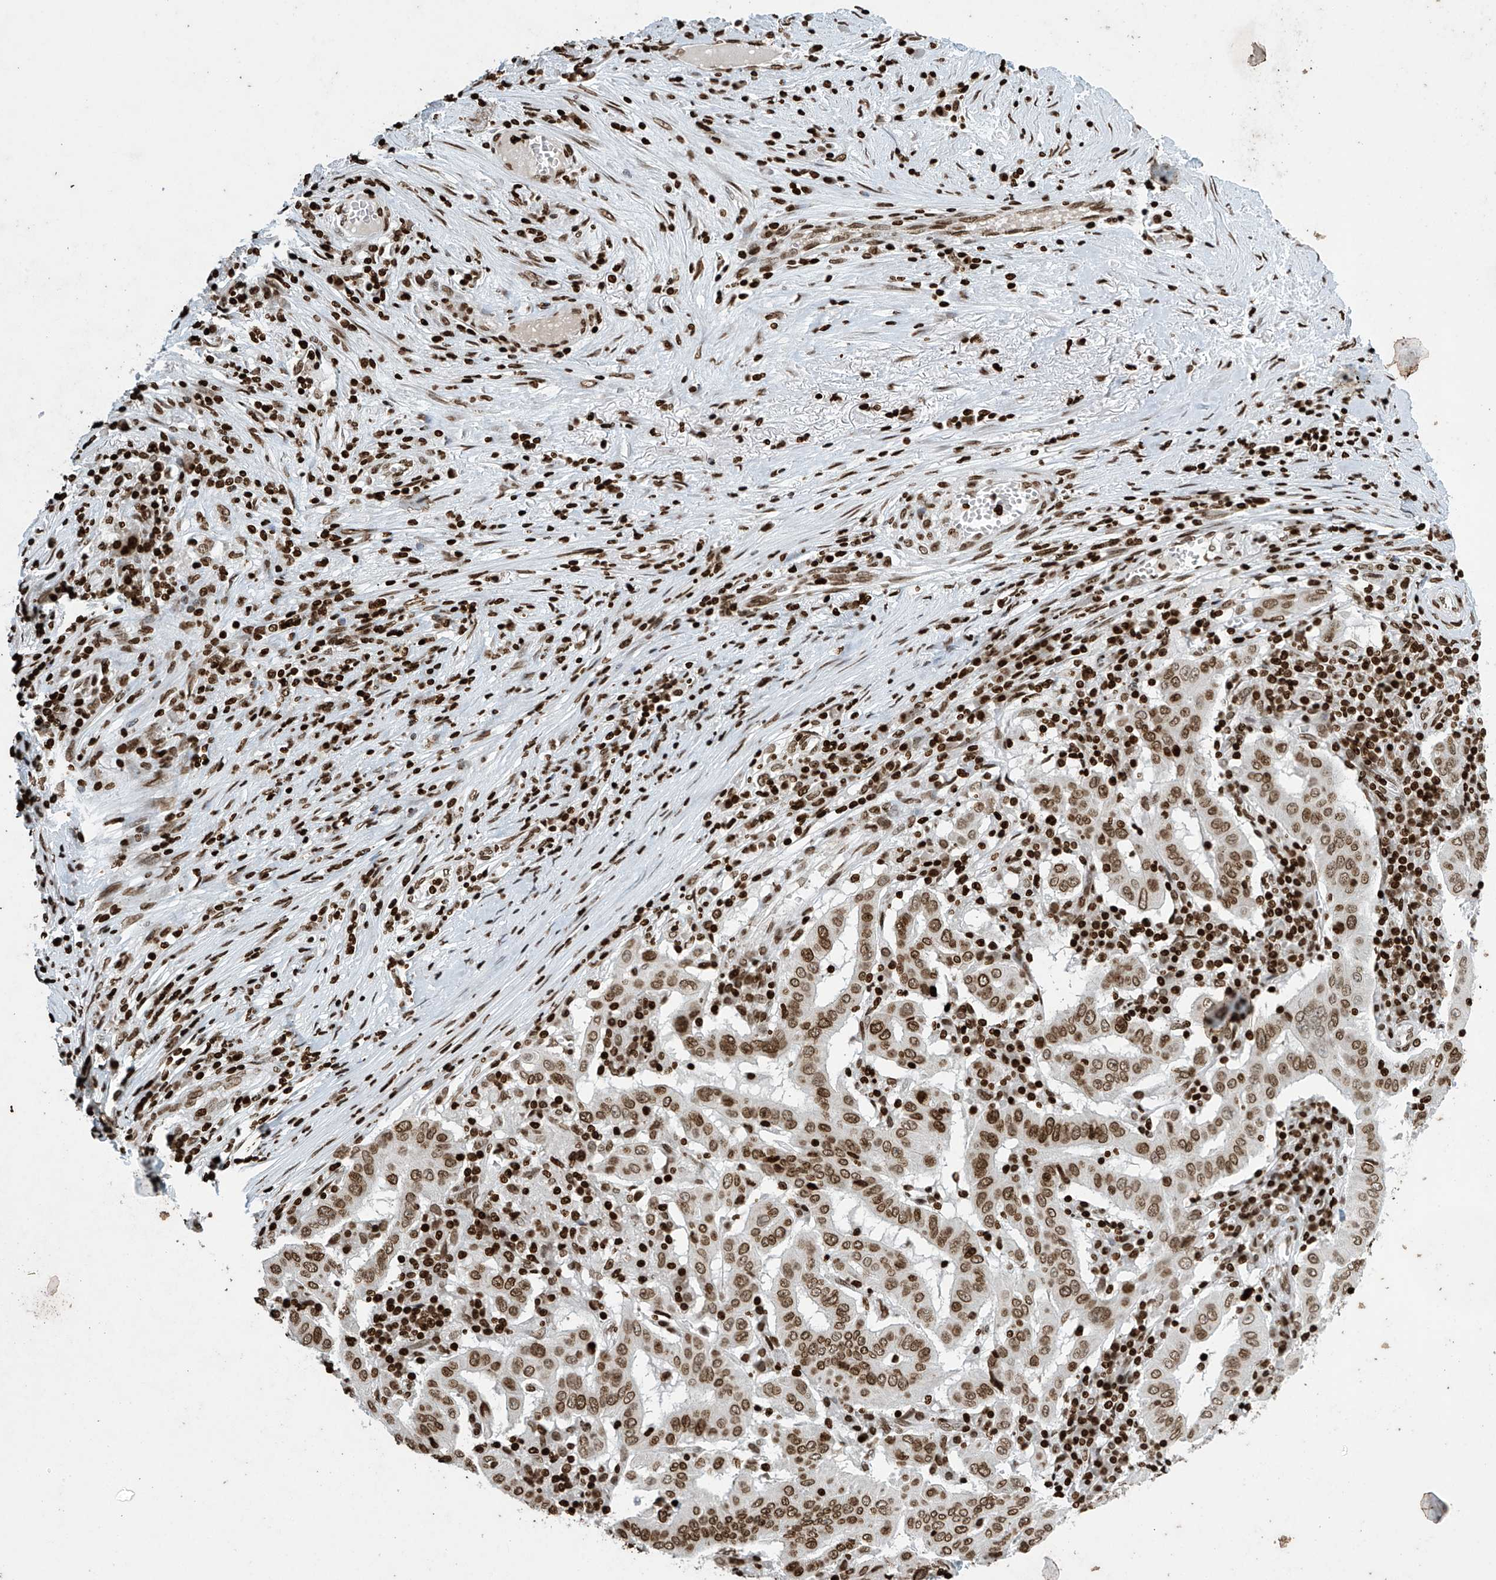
{"staining": {"intensity": "moderate", "quantity": ">75%", "location": "nuclear"}, "tissue": "pancreatic cancer", "cell_type": "Tumor cells", "image_type": "cancer", "snomed": [{"axis": "morphology", "description": "Adenocarcinoma, NOS"}, {"axis": "topography", "description": "Pancreas"}], "caption": "A high-resolution photomicrograph shows IHC staining of adenocarcinoma (pancreatic), which exhibits moderate nuclear positivity in approximately >75% of tumor cells.", "gene": "H4C16", "patient": {"sex": "male", "age": 63}}